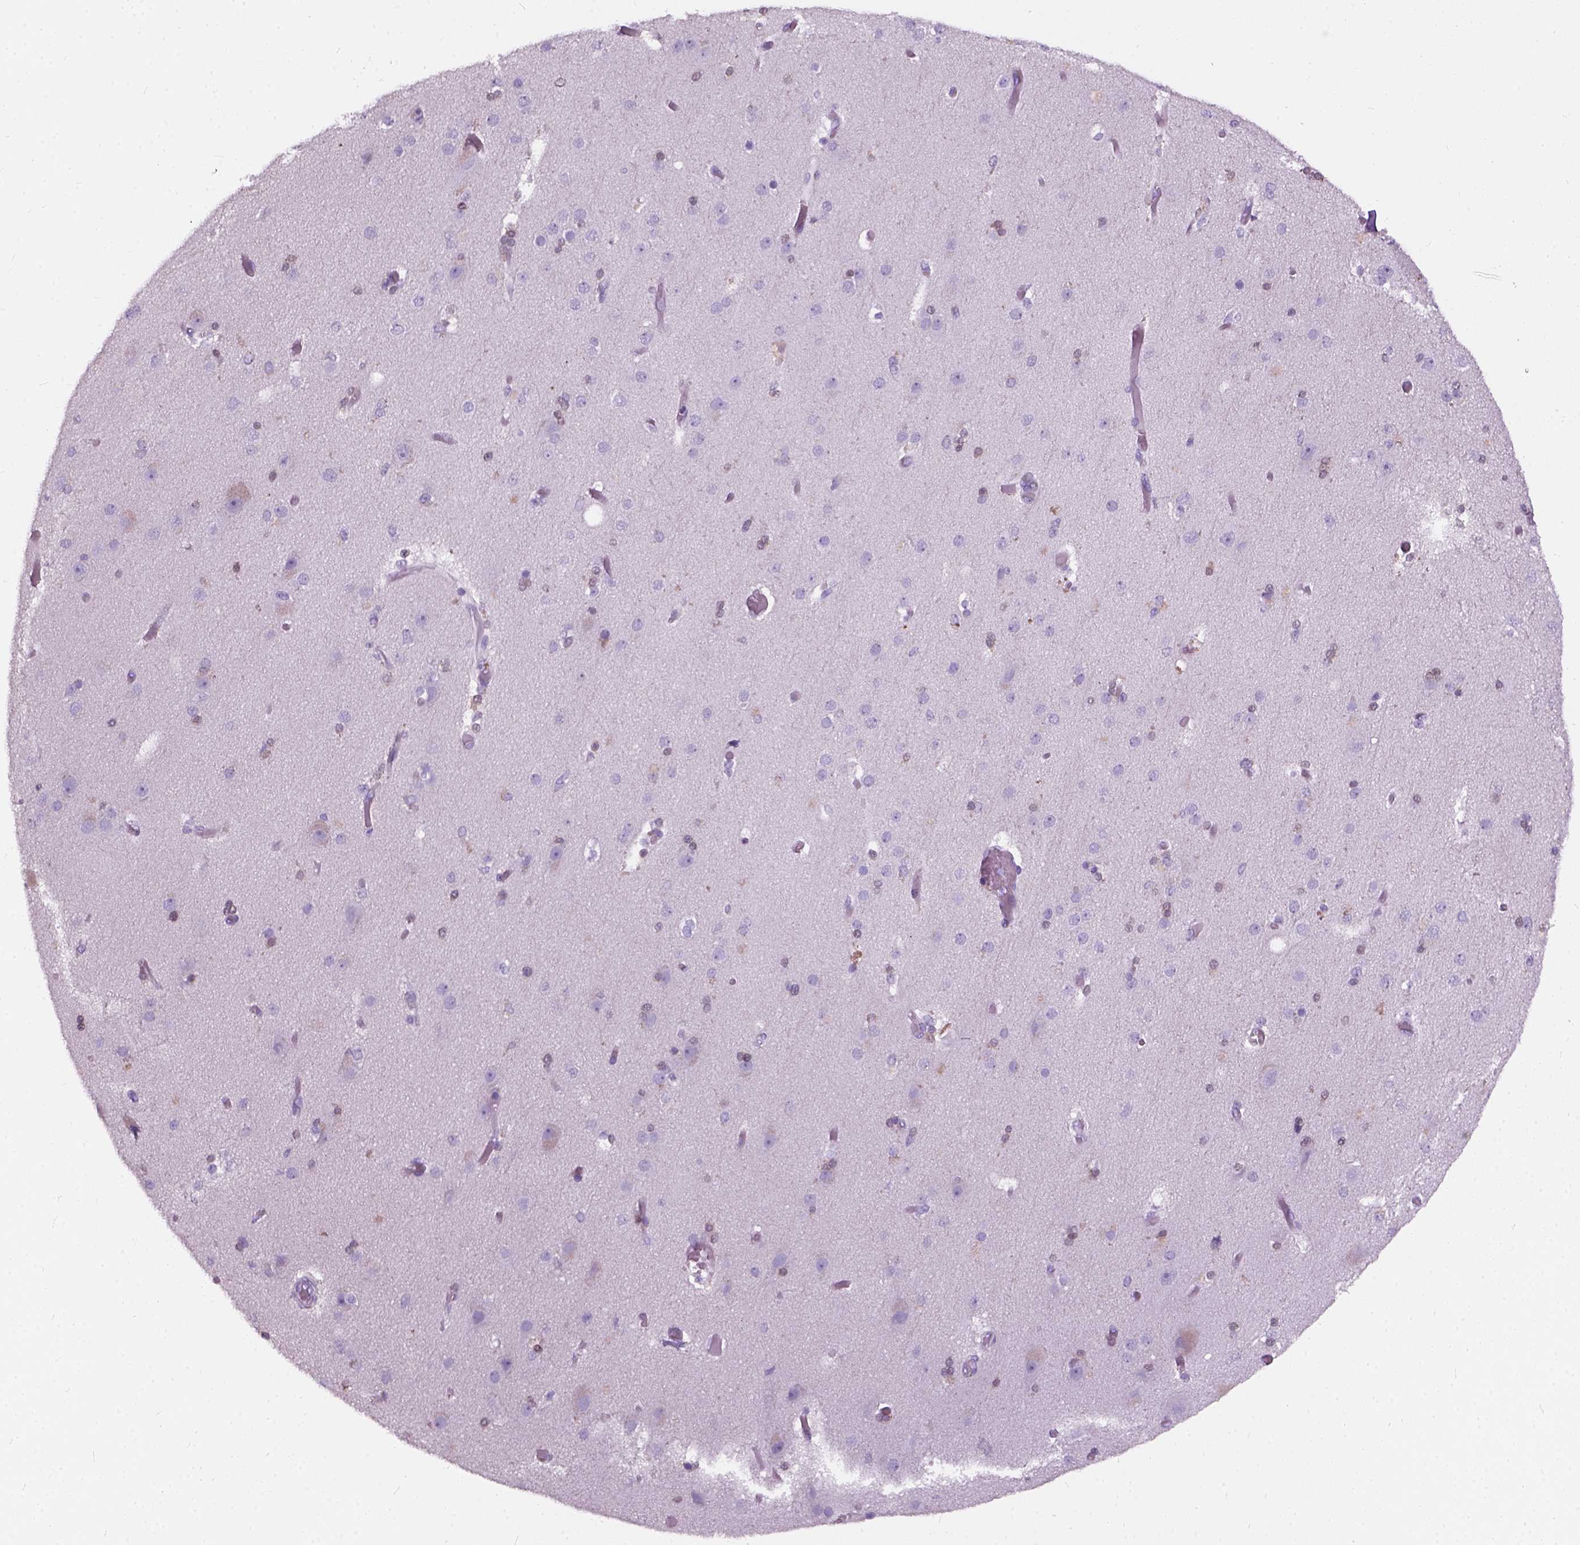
{"staining": {"intensity": "negative", "quantity": "none", "location": "none"}, "tissue": "cerebral cortex", "cell_type": "Endothelial cells", "image_type": "normal", "snomed": [{"axis": "morphology", "description": "Normal tissue, NOS"}, {"axis": "morphology", "description": "Glioma, malignant, High grade"}, {"axis": "topography", "description": "Cerebral cortex"}], "caption": "Endothelial cells show no significant protein staining in unremarkable cerebral cortex. The staining was performed using DAB (3,3'-diaminobenzidine) to visualize the protein expression in brown, while the nuclei were stained in blue with hematoxylin (Magnification: 20x).", "gene": "AXDND1", "patient": {"sex": "male", "age": 71}}